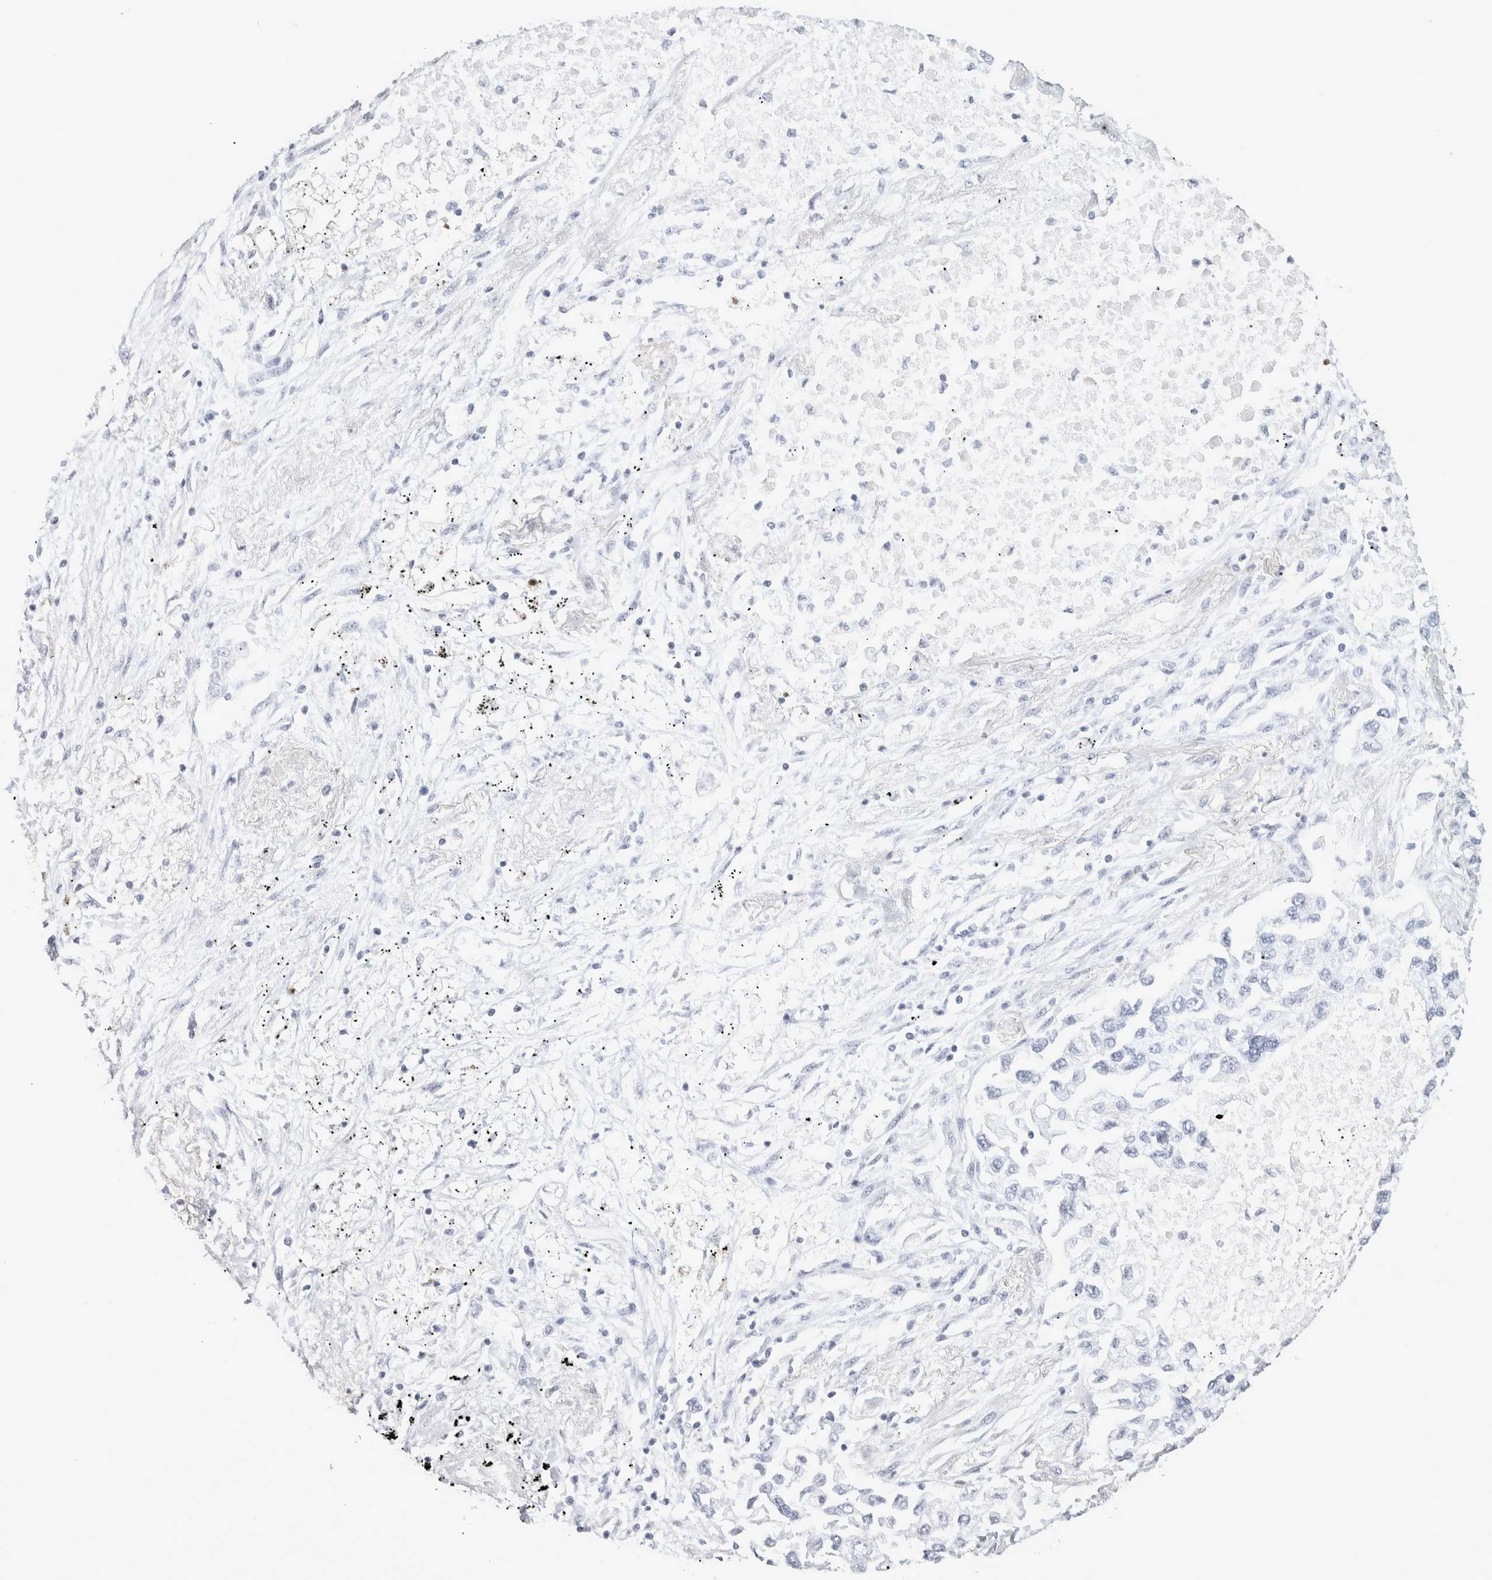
{"staining": {"intensity": "negative", "quantity": "none", "location": "none"}, "tissue": "lung cancer", "cell_type": "Tumor cells", "image_type": "cancer", "snomed": [{"axis": "morphology", "description": "Inflammation, NOS"}, {"axis": "morphology", "description": "Adenocarcinoma, NOS"}, {"axis": "topography", "description": "Lung"}], "caption": "Immunohistochemical staining of lung cancer (adenocarcinoma) demonstrates no significant expression in tumor cells.", "gene": "GARIN1A", "patient": {"sex": "male", "age": 63}}